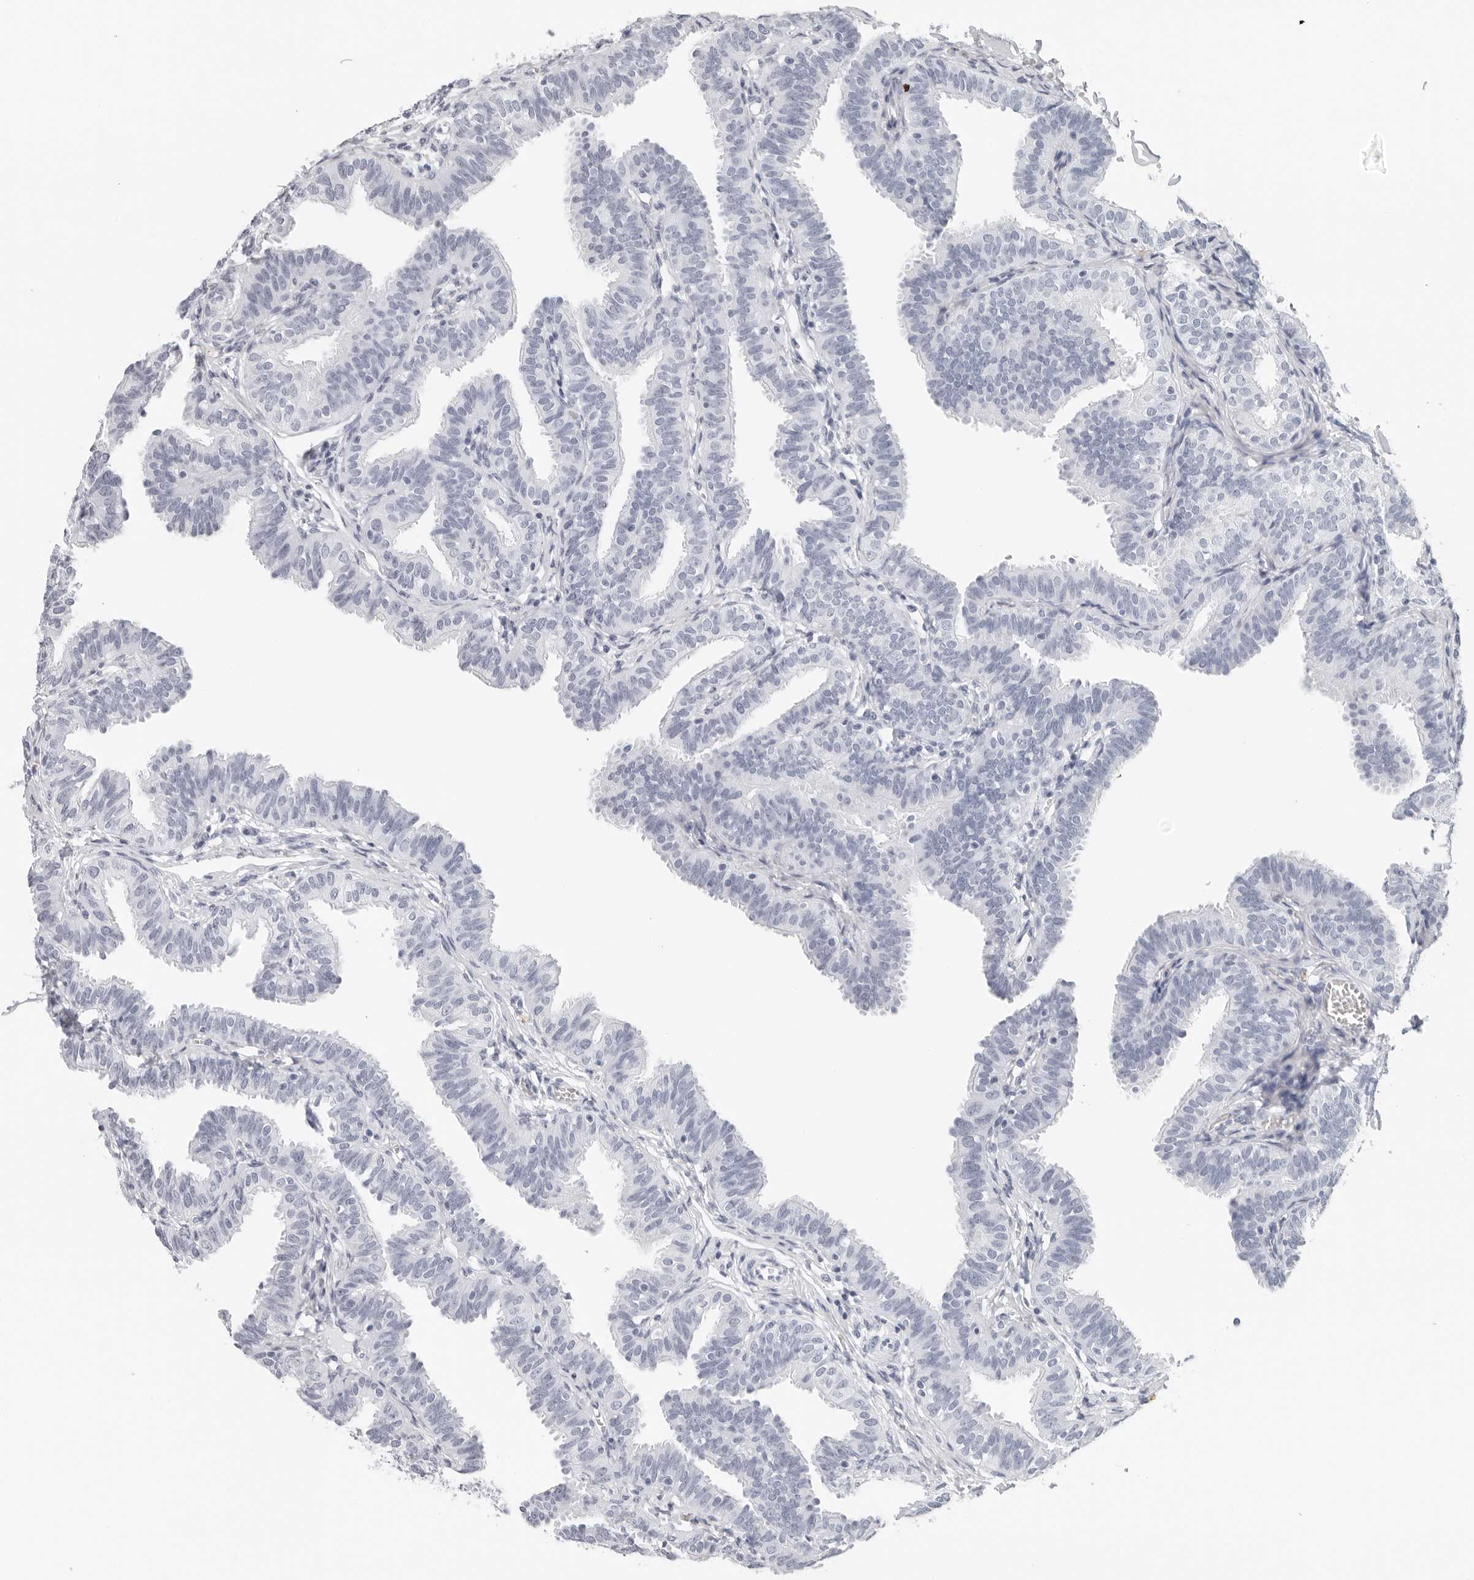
{"staining": {"intensity": "negative", "quantity": "none", "location": "none"}, "tissue": "fallopian tube", "cell_type": "Glandular cells", "image_type": "normal", "snomed": [{"axis": "morphology", "description": "Normal tissue, NOS"}, {"axis": "topography", "description": "Fallopian tube"}], "caption": "Immunohistochemistry (IHC) micrograph of unremarkable fallopian tube stained for a protein (brown), which displays no expression in glandular cells.", "gene": "CST1", "patient": {"sex": "female", "age": 35}}